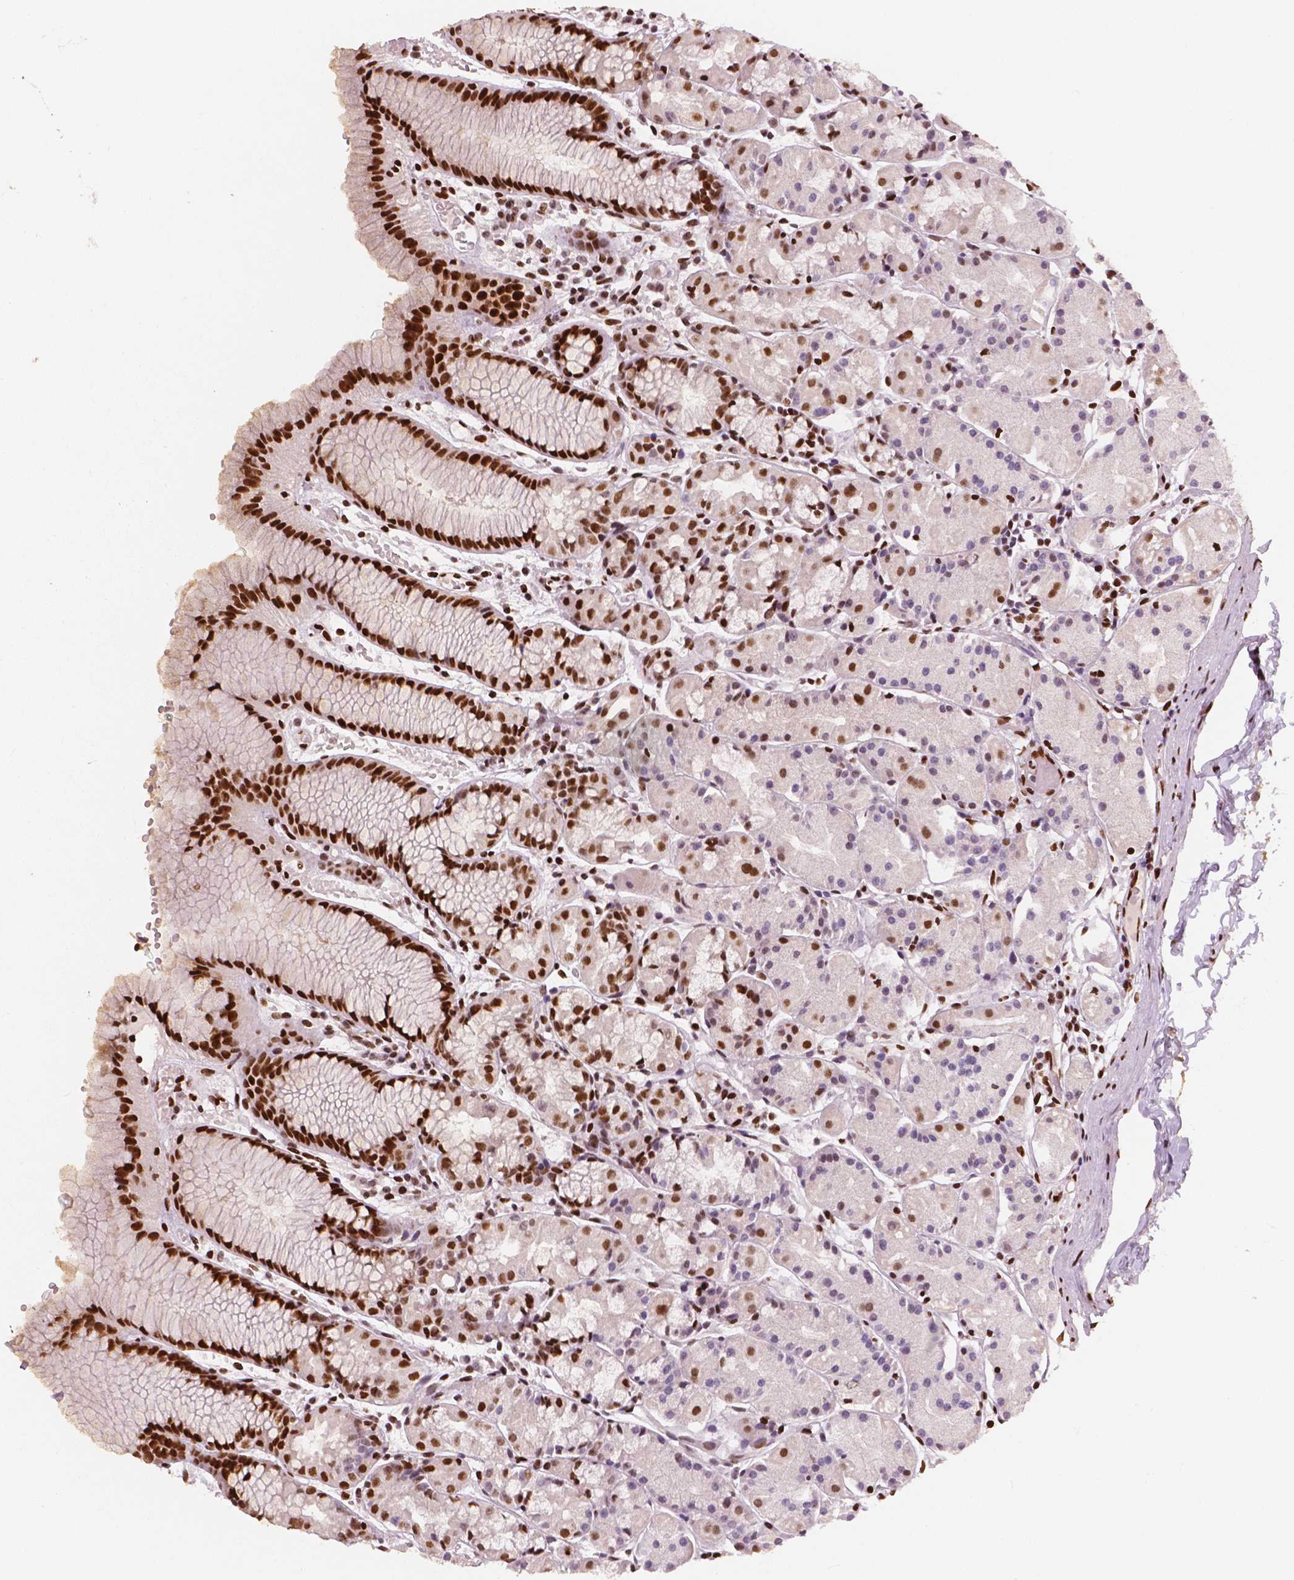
{"staining": {"intensity": "strong", "quantity": "25%-75%", "location": "nuclear"}, "tissue": "stomach", "cell_type": "Glandular cells", "image_type": "normal", "snomed": [{"axis": "morphology", "description": "Normal tissue, NOS"}, {"axis": "topography", "description": "Stomach, upper"}], "caption": "Immunohistochemistry of normal human stomach displays high levels of strong nuclear expression in approximately 25%-75% of glandular cells. (DAB IHC, brown staining for protein, blue staining for nuclei).", "gene": "BRD4", "patient": {"sex": "male", "age": 47}}